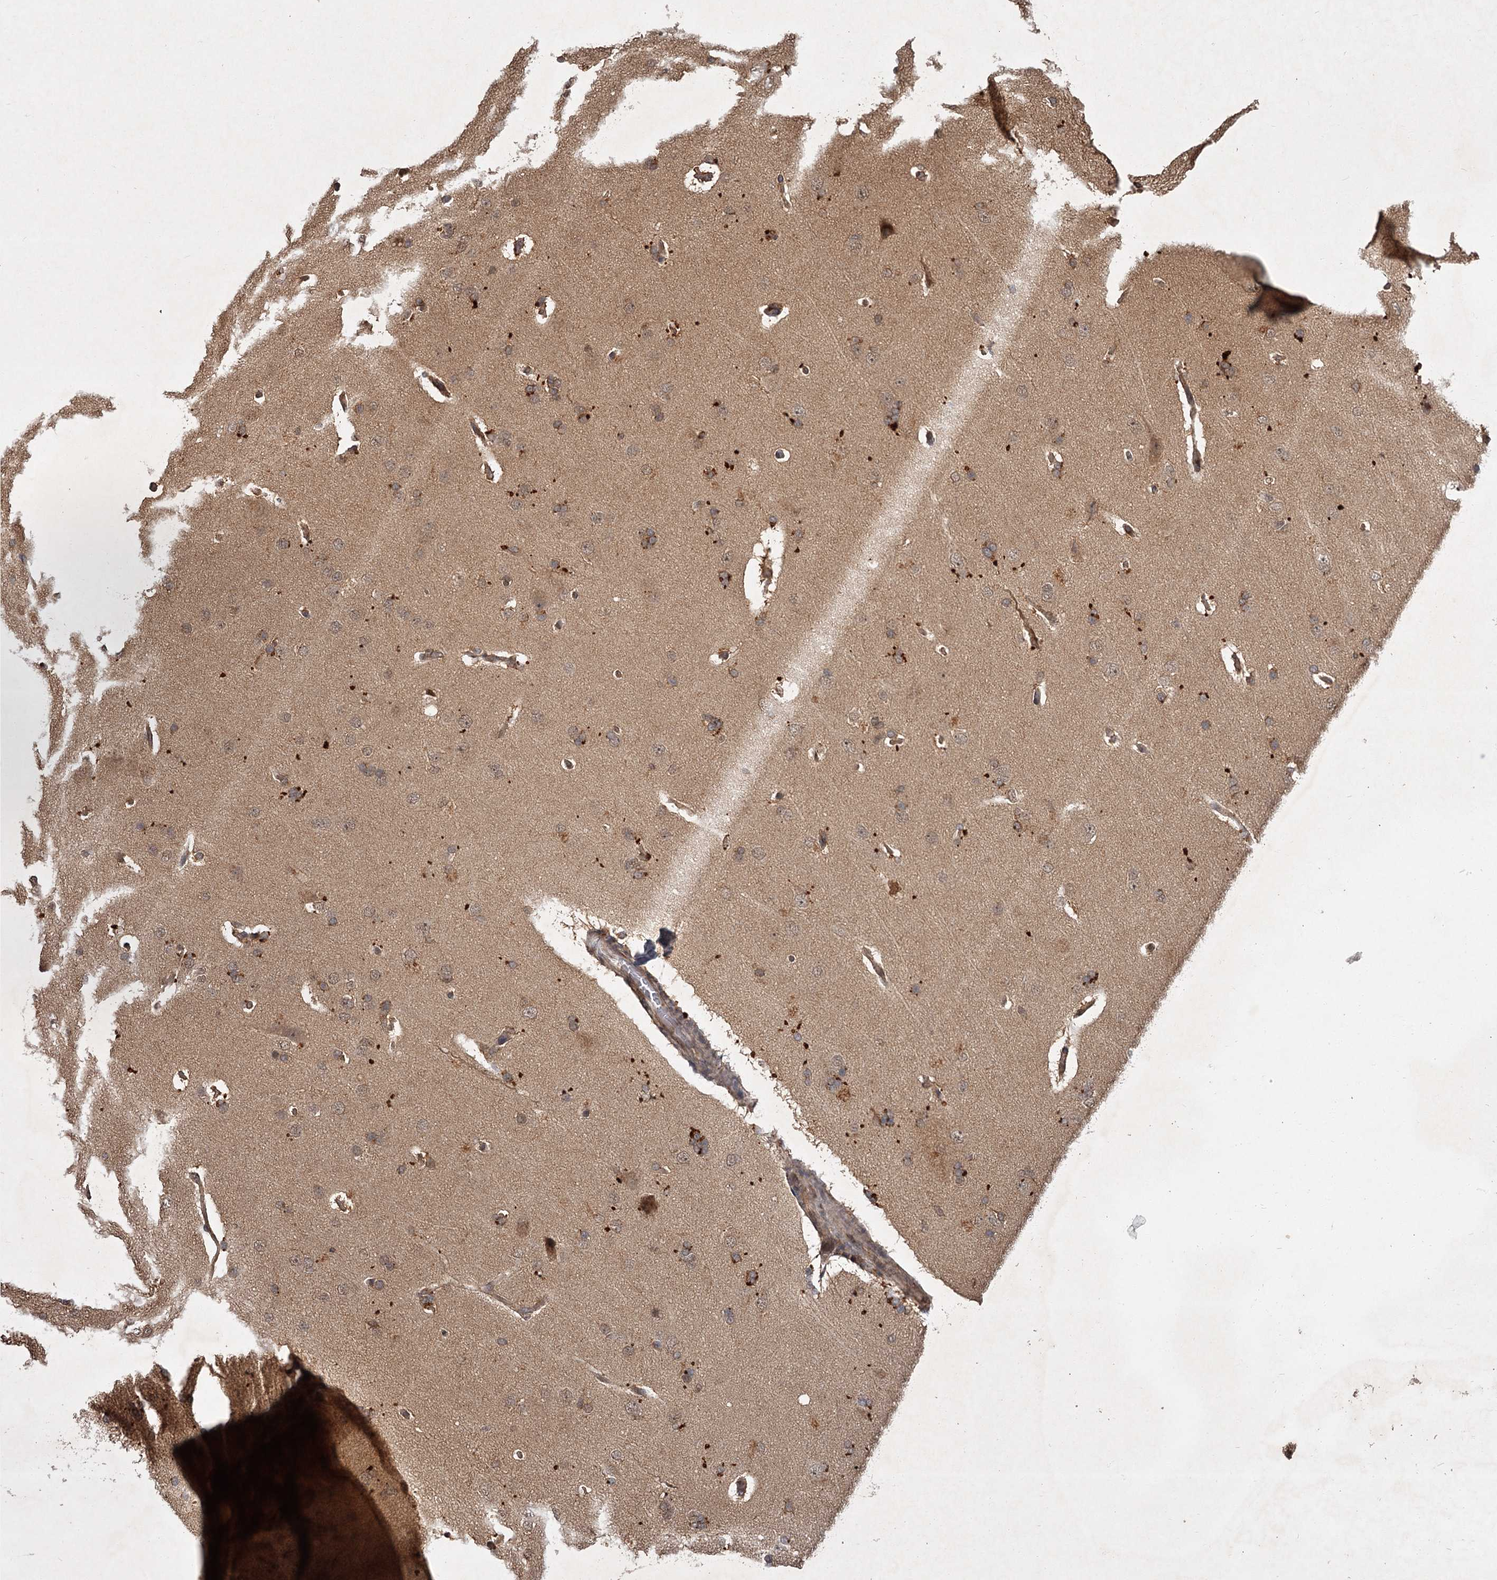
{"staining": {"intensity": "moderate", "quantity": ">75%", "location": "cytoplasmic/membranous"}, "tissue": "cerebral cortex", "cell_type": "Endothelial cells", "image_type": "normal", "snomed": [{"axis": "morphology", "description": "Normal tissue, NOS"}, {"axis": "topography", "description": "Cerebral cortex"}], "caption": "Immunohistochemical staining of benign human cerebral cortex demonstrates moderate cytoplasmic/membranous protein expression in about >75% of endothelial cells. (IHC, brightfield microscopy, high magnification).", "gene": "TBC1D23", "patient": {"sex": "male", "age": 62}}